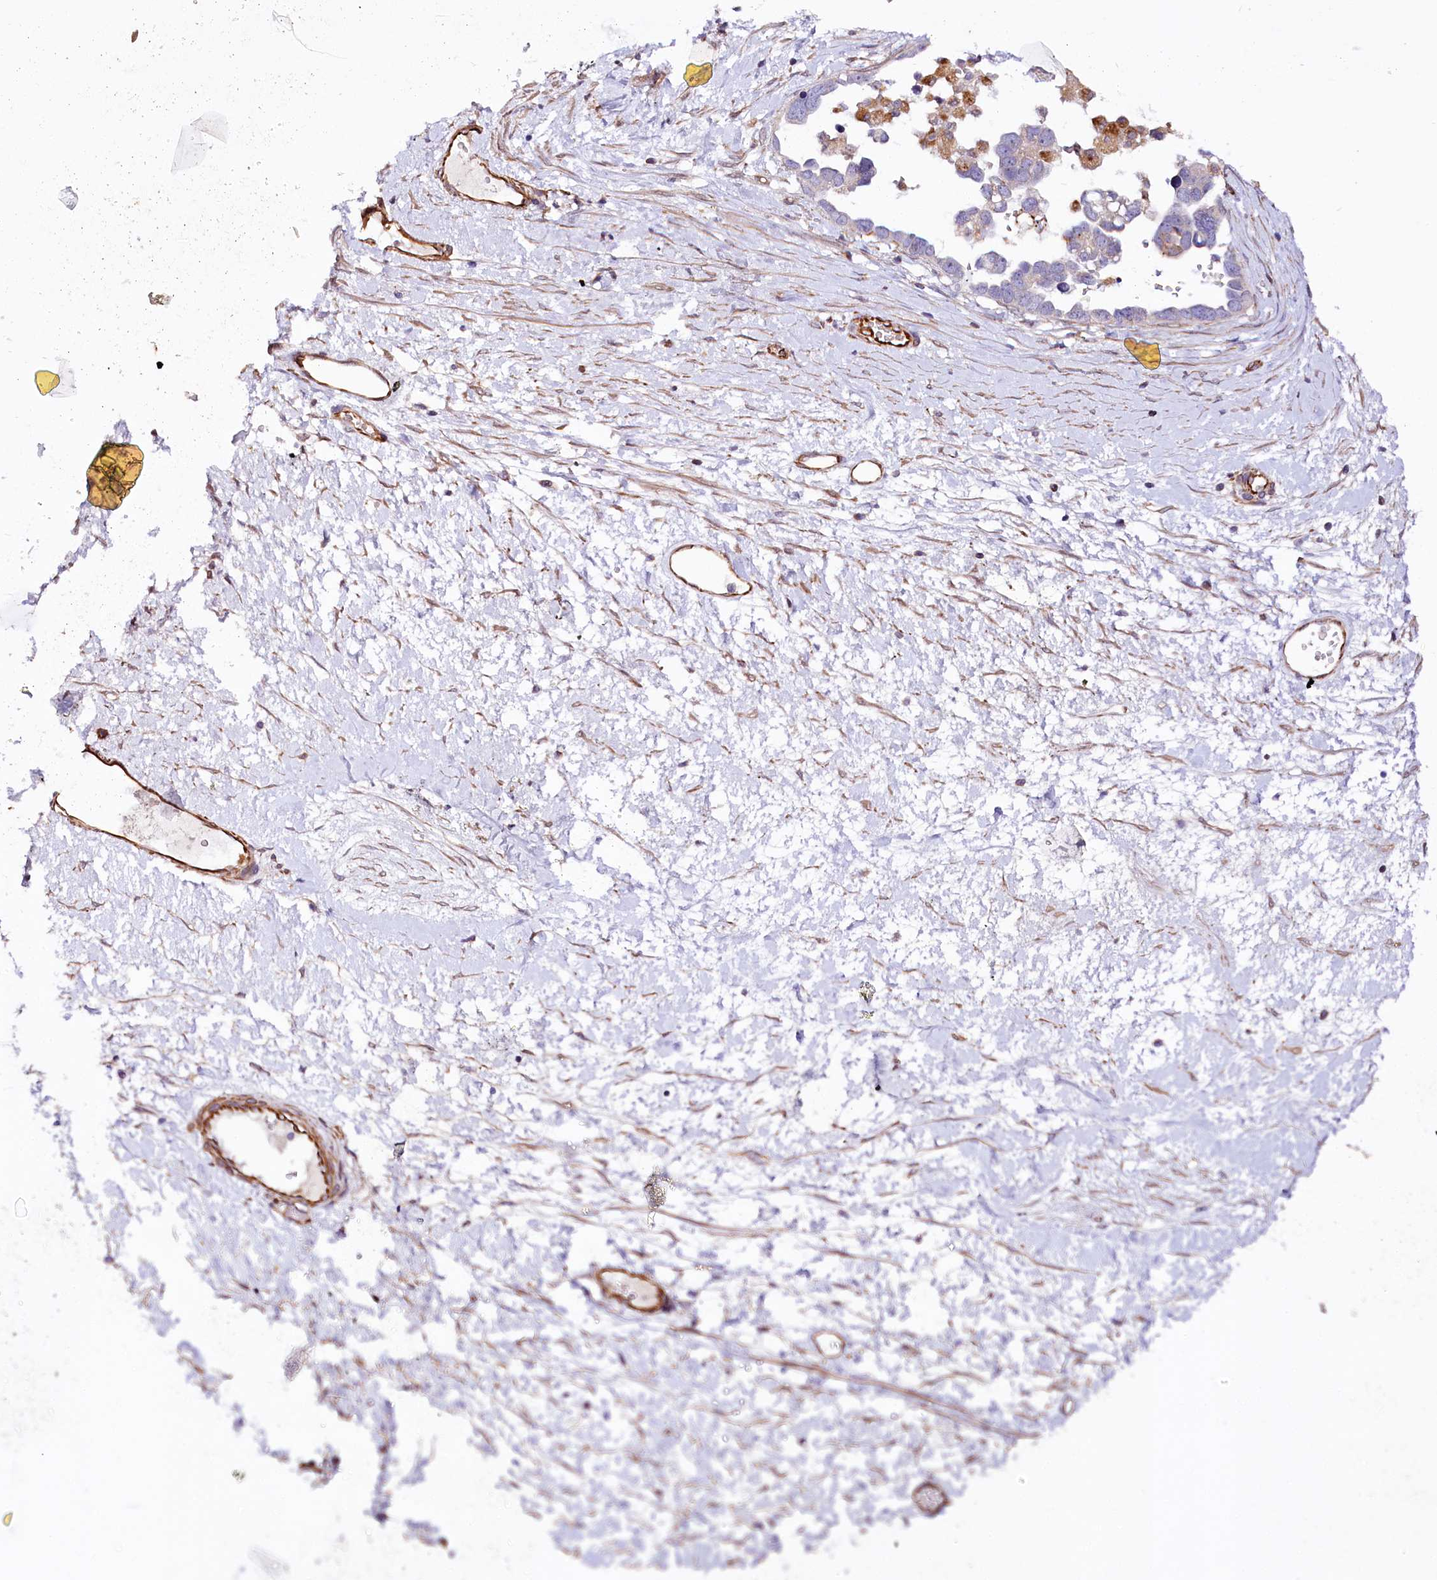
{"staining": {"intensity": "negative", "quantity": "none", "location": "none"}, "tissue": "ovarian cancer", "cell_type": "Tumor cells", "image_type": "cancer", "snomed": [{"axis": "morphology", "description": "Cystadenocarcinoma, serous, NOS"}, {"axis": "topography", "description": "Ovary"}], "caption": "Immunohistochemistry (IHC) of human serous cystadenocarcinoma (ovarian) demonstrates no expression in tumor cells.", "gene": "TTC12", "patient": {"sex": "female", "age": 54}}